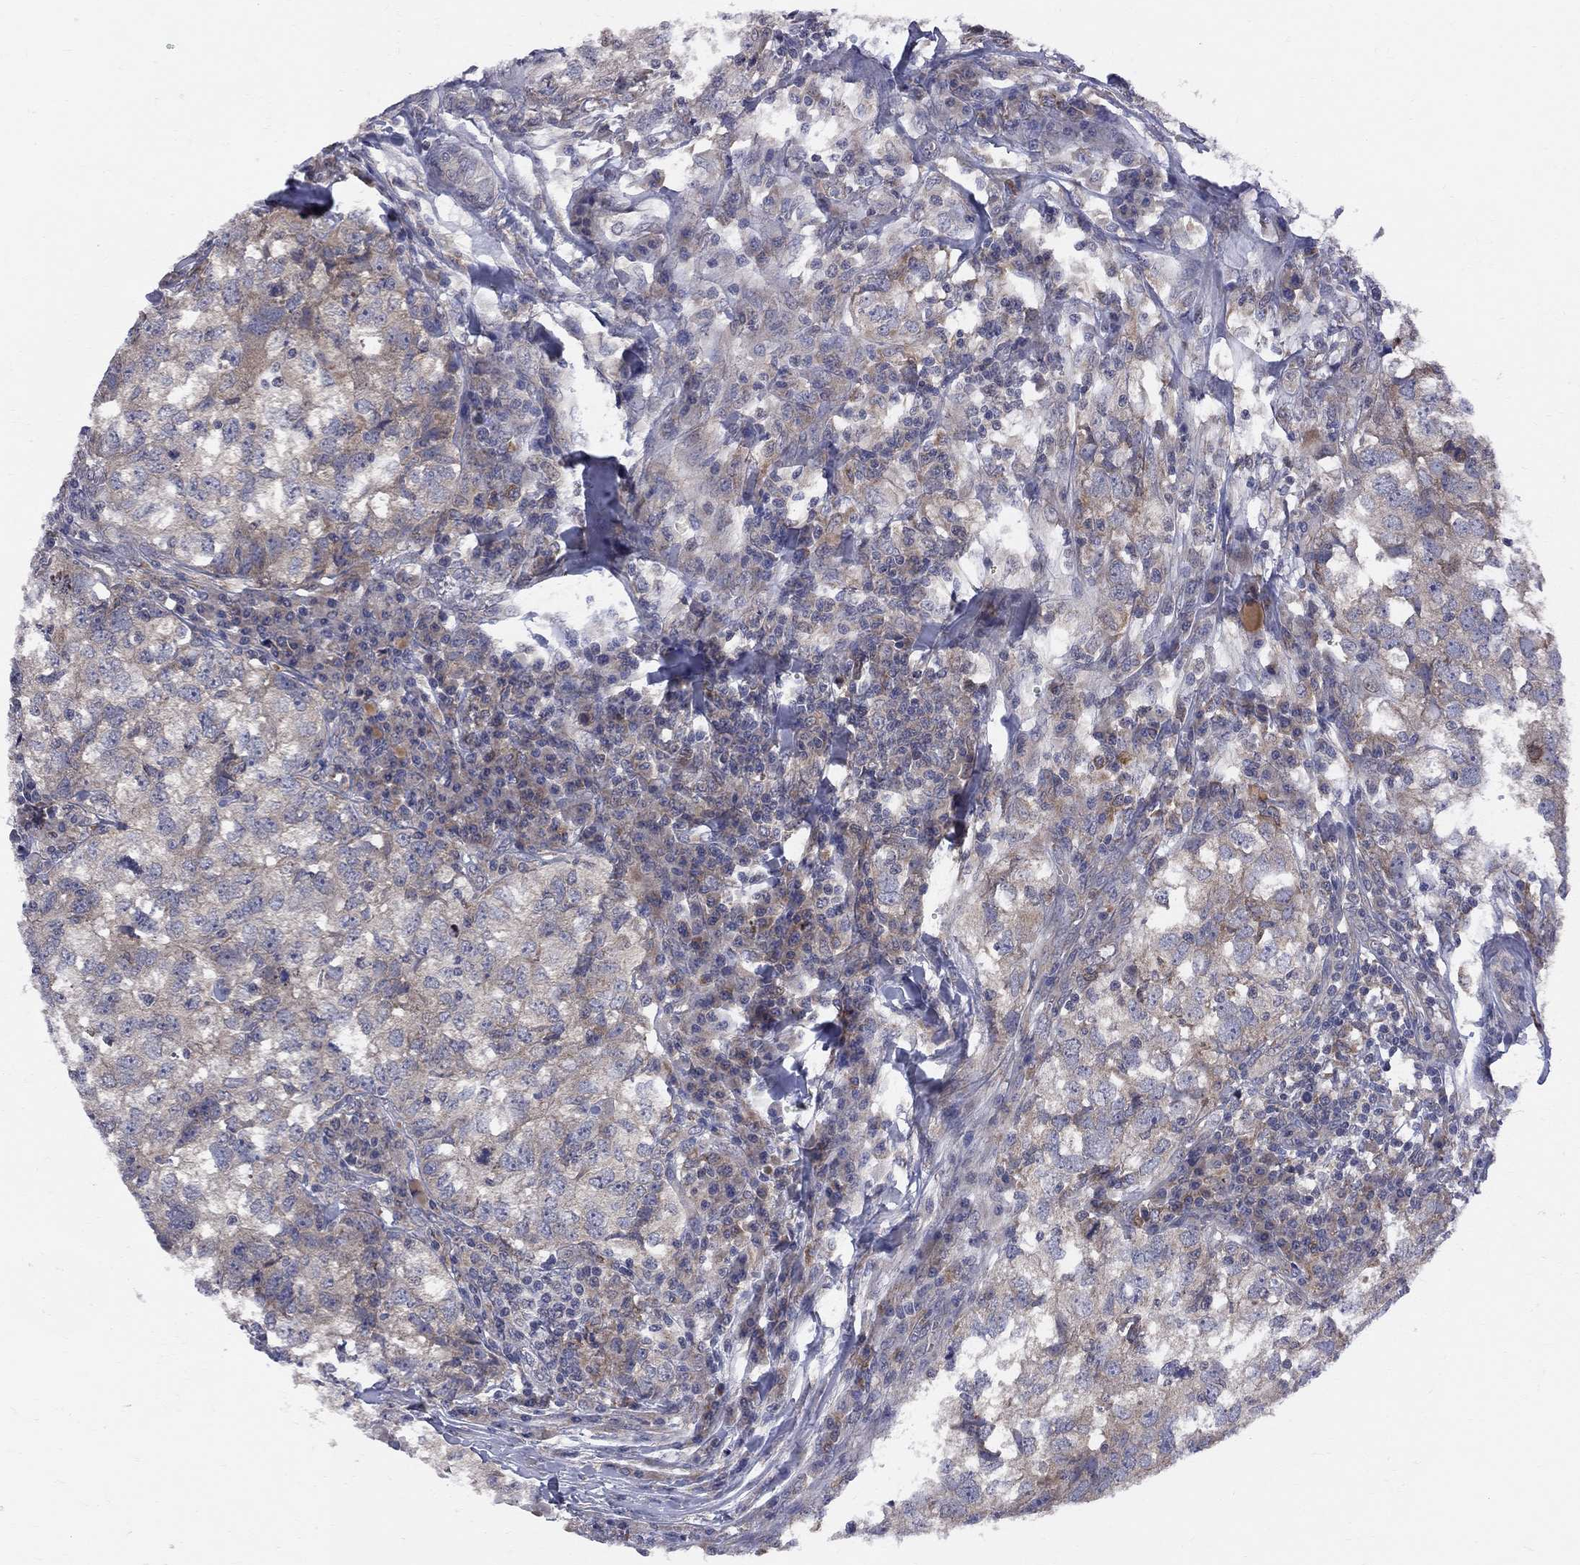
{"staining": {"intensity": "weak", "quantity": "<25%", "location": "cytoplasmic/membranous"}, "tissue": "breast cancer", "cell_type": "Tumor cells", "image_type": "cancer", "snomed": [{"axis": "morphology", "description": "Duct carcinoma"}, {"axis": "topography", "description": "Breast"}], "caption": "IHC micrograph of human breast intraductal carcinoma stained for a protein (brown), which reveals no staining in tumor cells.", "gene": "CNOT11", "patient": {"sex": "female", "age": 30}}